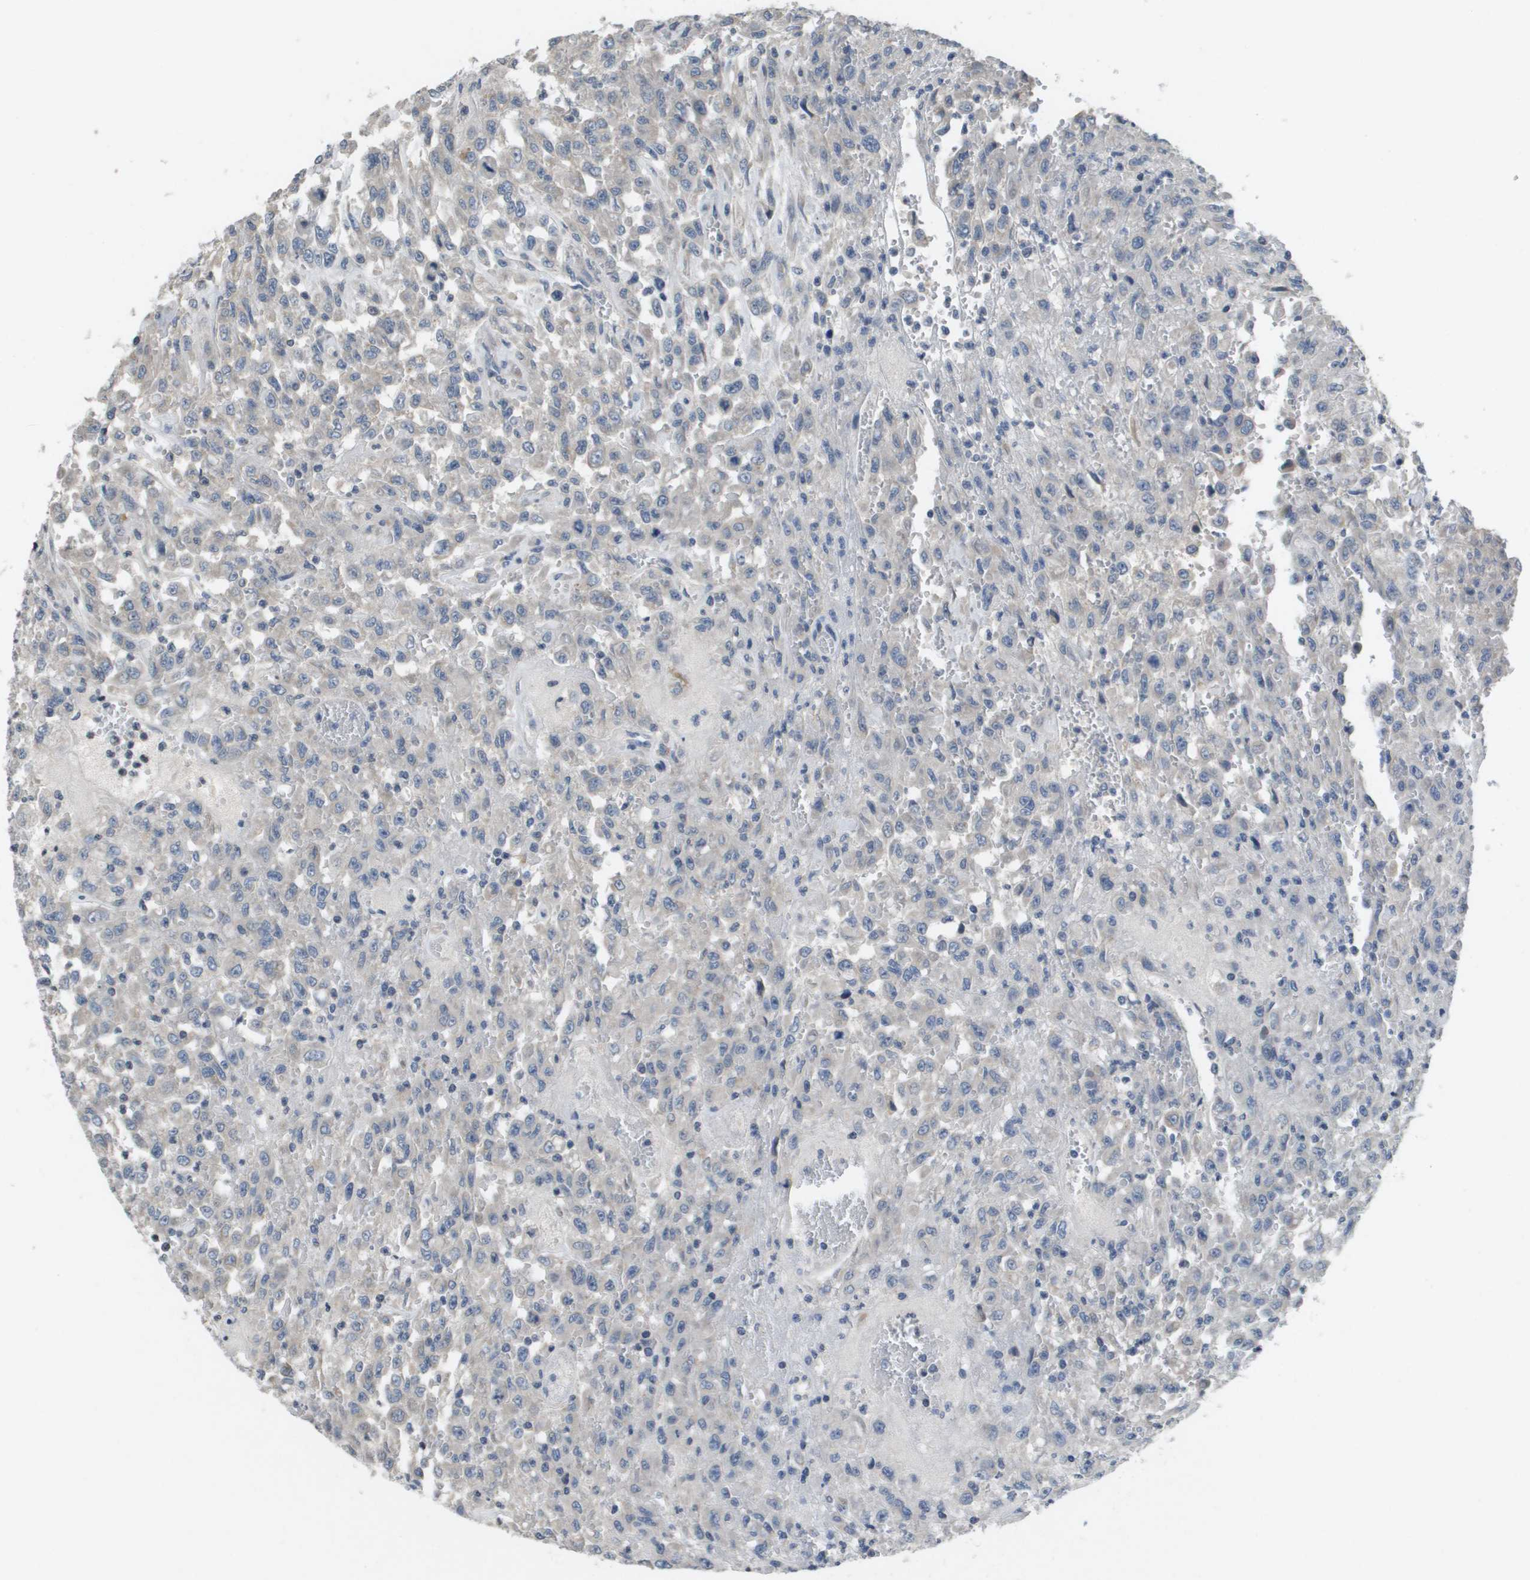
{"staining": {"intensity": "weak", "quantity": "<25%", "location": "cytoplasmic/membranous"}, "tissue": "urothelial cancer", "cell_type": "Tumor cells", "image_type": "cancer", "snomed": [{"axis": "morphology", "description": "Urothelial carcinoma, High grade"}, {"axis": "topography", "description": "Urinary bladder"}], "caption": "Tumor cells show no significant positivity in urothelial carcinoma (high-grade). The staining is performed using DAB (3,3'-diaminobenzidine) brown chromogen with nuclei counter-stained in using hematoxylin.", "gene": "CAPN11", "patient": {"sex": "male", "age": 46}}